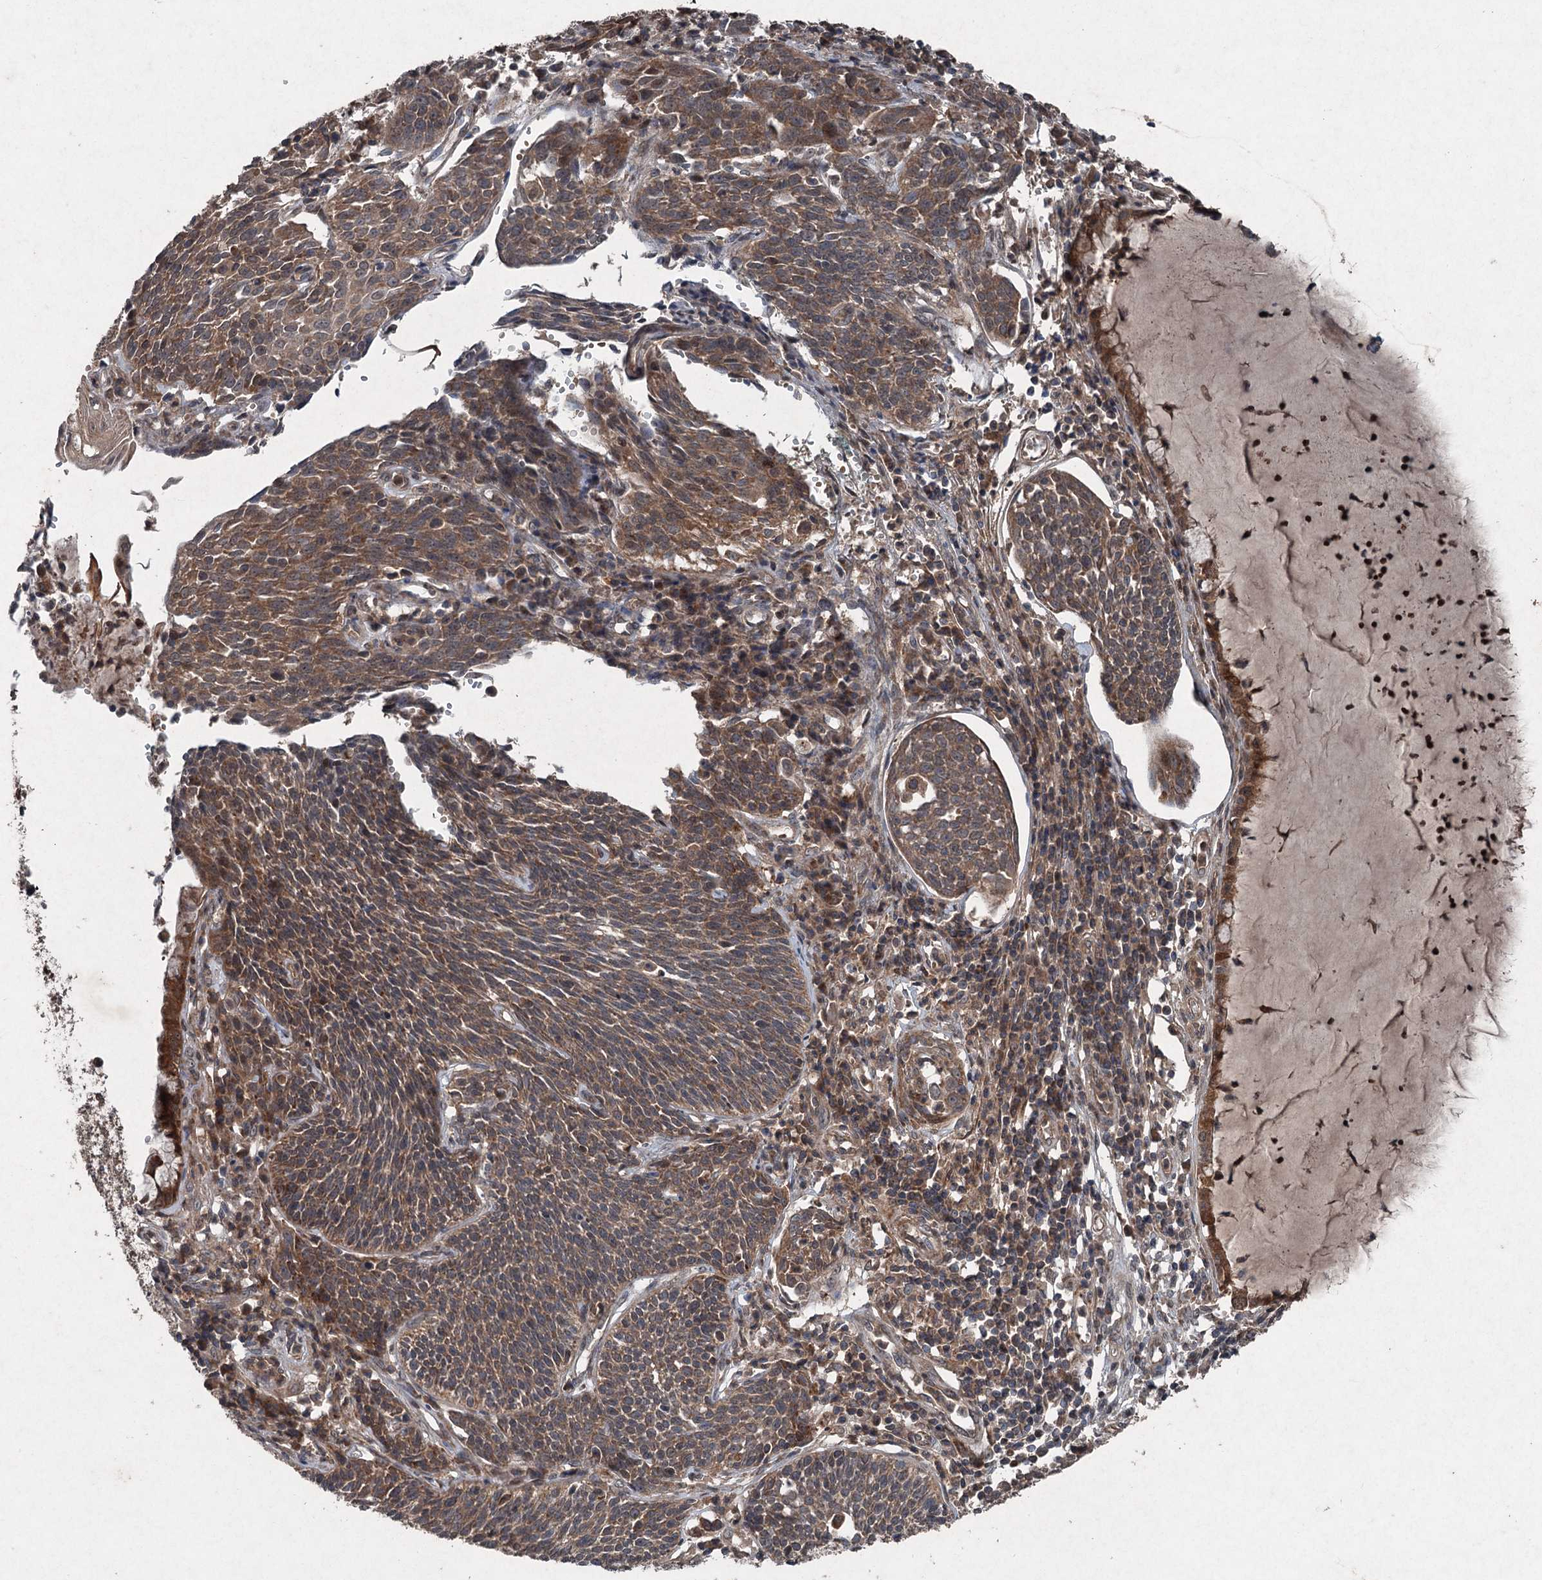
{"staining": {"intensity": "moderate", "quantity": ">75%", "location": "cytoplasmic/membranous"}, "tissue": "cervical cancer", "cell_type": "Tumor cells", "image_type": "cancer", "snomed": [{"axis": "morphology", "description": "Squamous cell carcinoma, NOS"}, {"axis": "topography", "description": "Cervix"}], "caption": "Tumor cells show medium levels of moderate cytoplasmic/membranous expression in approximately >75% of cells in cervical cancer (squamous cell carcinoma). The staining is performed using DAB (3,3'-diaminobenzidine) brown chromogen to label protein expression. The nuclei are counter-stained blue using hematoxylin.", "gene": "ALAS1", "patient": {"sex": "female", "age": 34}}